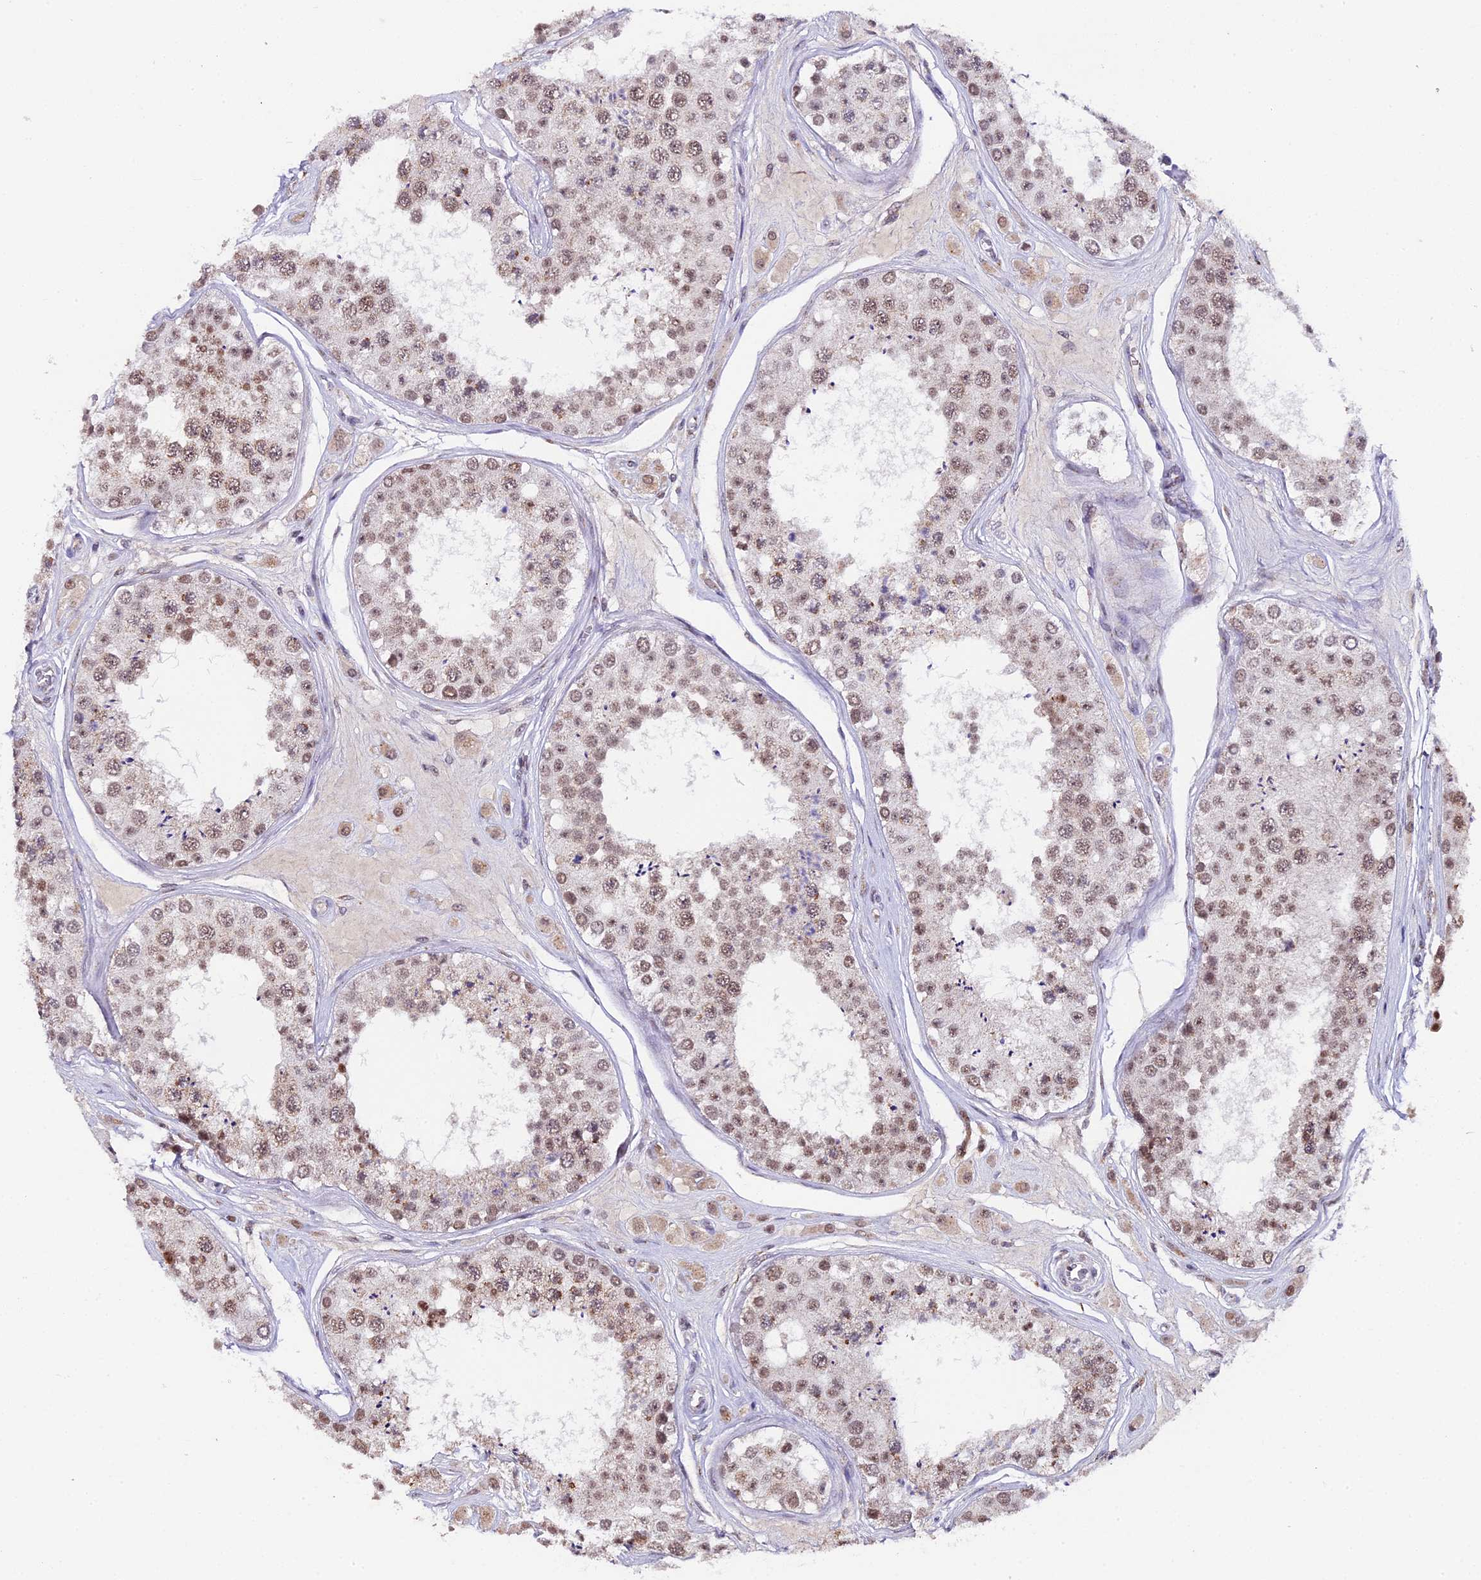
{"staining": {"intensity": "moderate", "quantity": ">75%", "location": "nuclear"}, "tissue": "testis", "cell_type": "Cells in seminiferous ducts", "image_type": "normal", "snomed": [{"axis": "morphology", "description": "Normal tissue, NOS"}, {"axis": "topography", "description": "Testis"}], "caption": "This is a photomicrograph of immunohistochemistry (IHC) staining of normal testis, which shows moderate staining in the nuclear of cells in seminiferous ducts.", "gene": "NCBP1", "patient": {"sex": "male", "age": 25}}